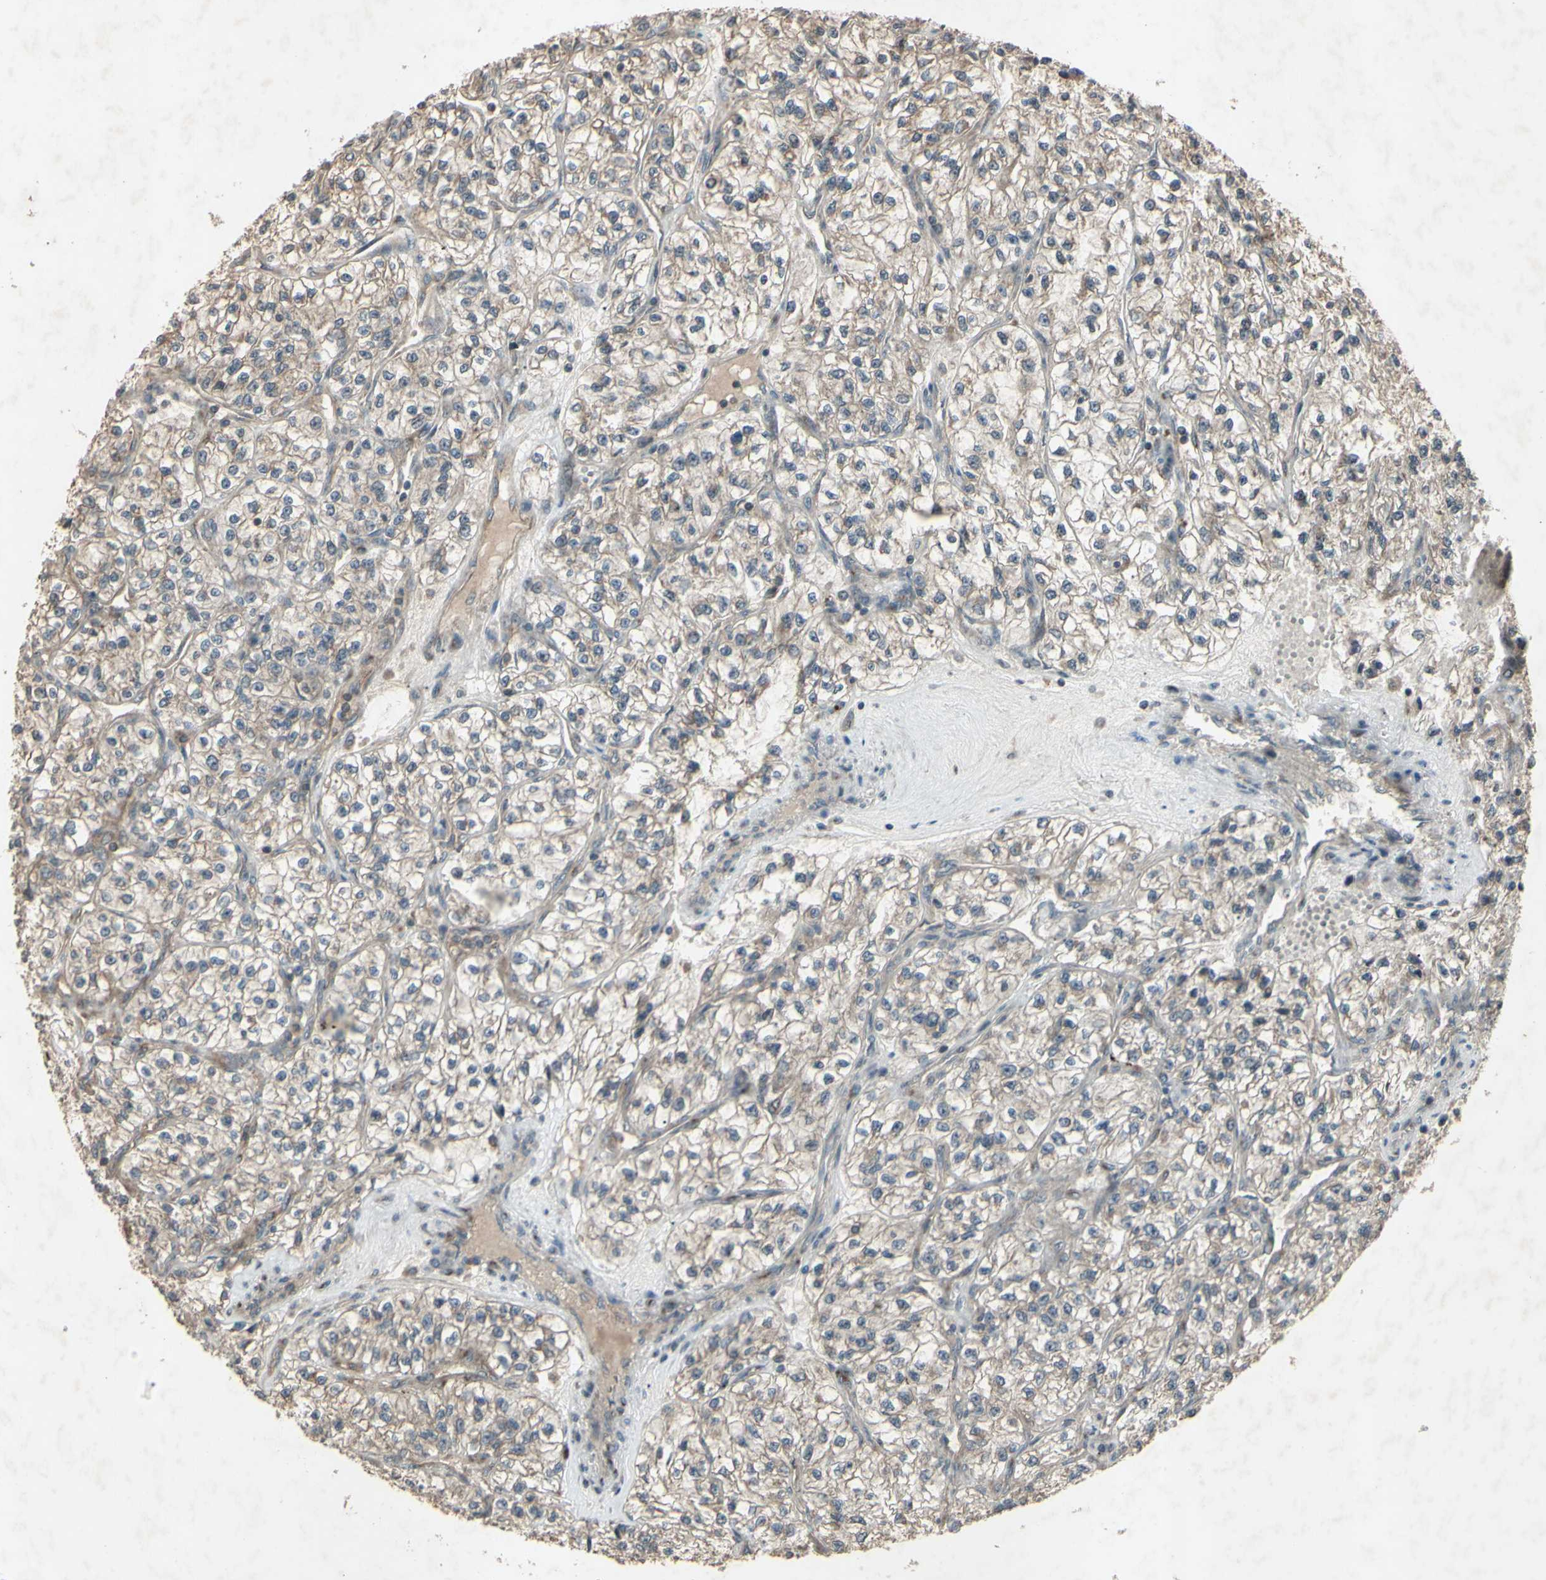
{"staining": {"intensity": "weak", "quantity": ">75%", "location": "cytoplasmic/membranous"}, "tissue": "renal cancer", "cell_type": "Tumor cells", "image_type": "cancer", "snomed": [{"axis": "morphology", "description": "Adenocarcinoma, NOS"}, {"axis": "topography", "description": "Kidney"}], "caption": "Weak cytoplasmic/membranous protein expression is present in about >75% of tumor cells in renal cancer (adenocarcinoma).", "gene": "AP1G1", "patient": {"sex": "female", "age": 57}}